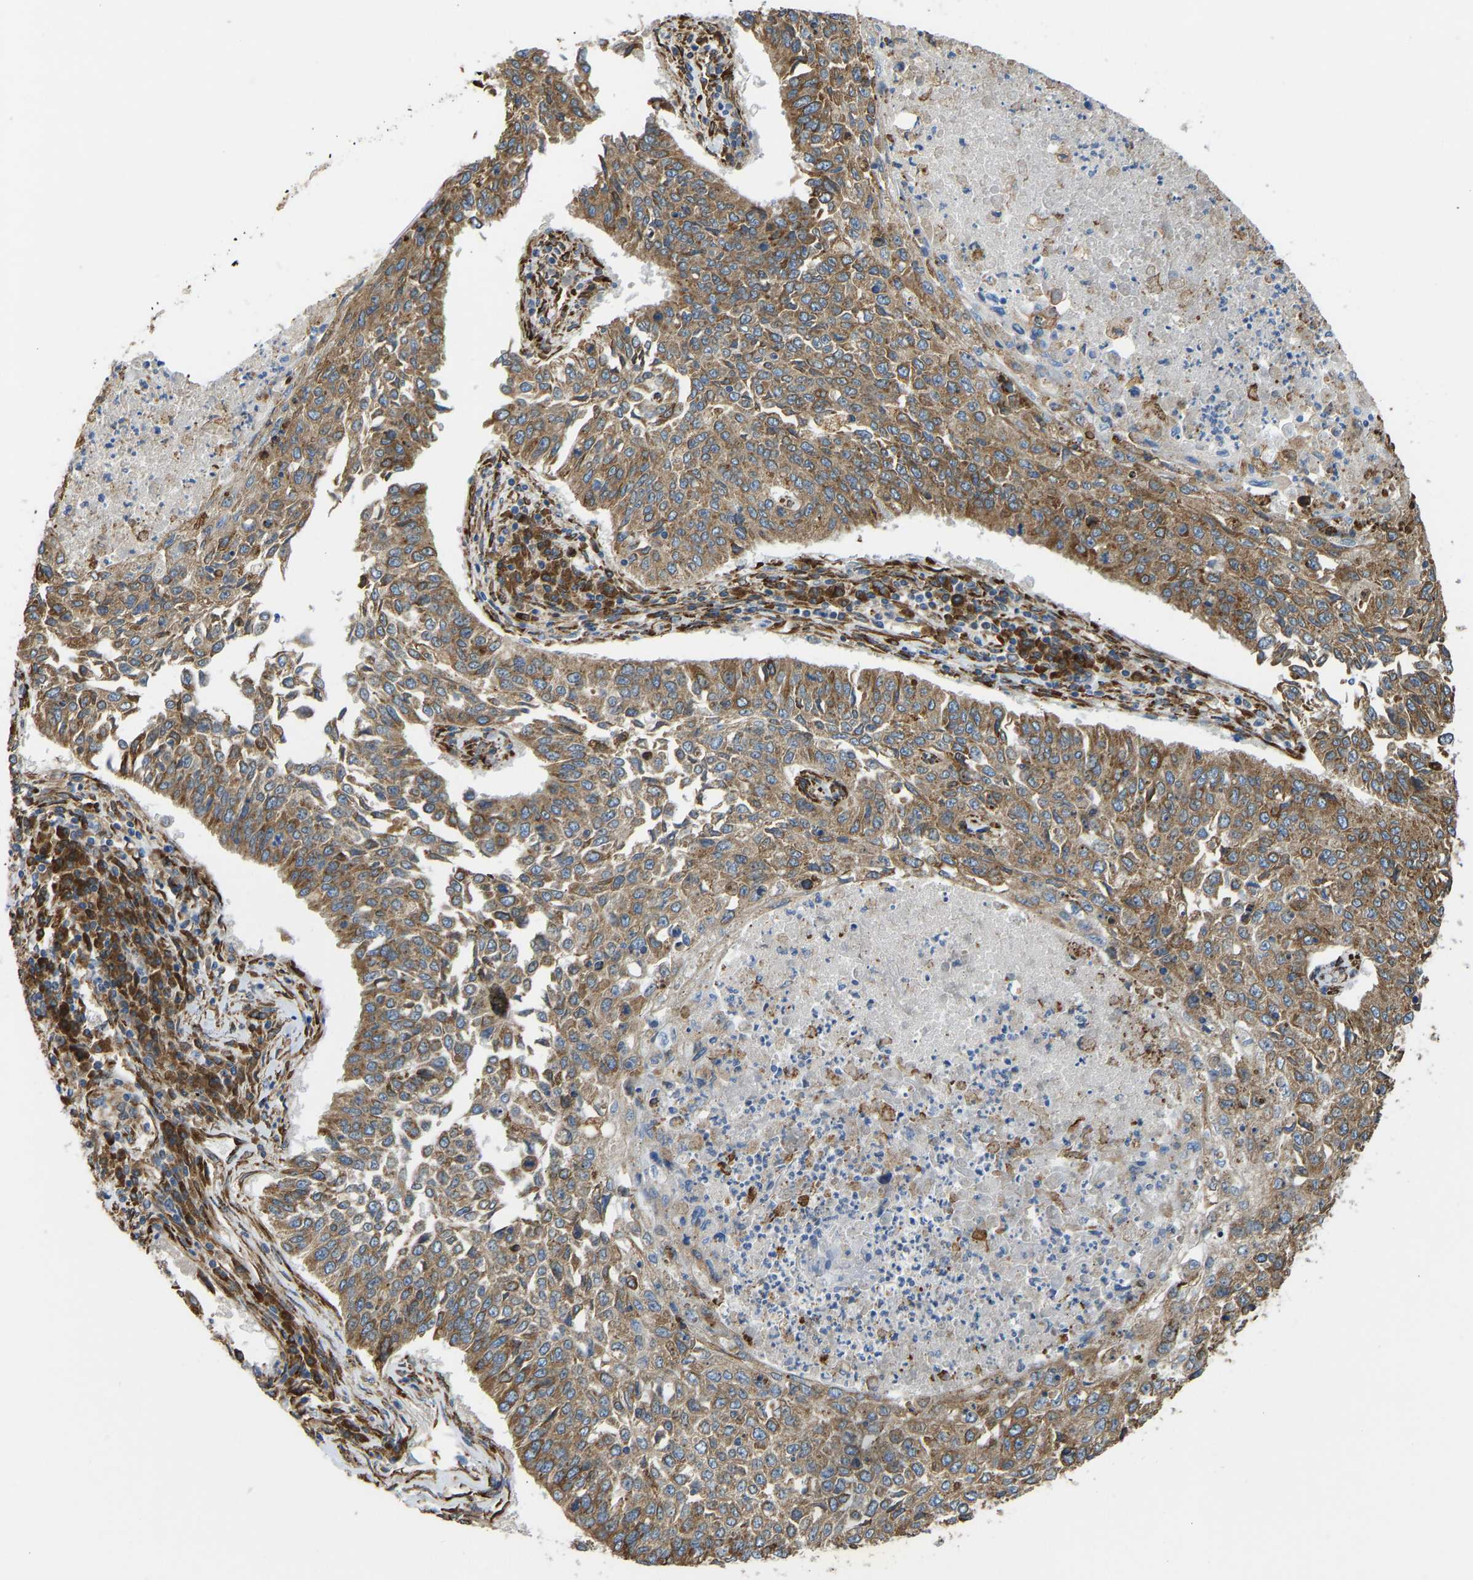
{"staining": {"intensity": "moderate", "quantity": ">75%", "location": "cytoplasmic/membranous"}, "tissue": "lung cancer", "cell_type": "Tumor cells", "image_type": "cancer", "snomed": [{"axis": "morphology", "description": "Normal tissue, NOS"}, {"axis": "morphology", "description": "Squamous cell carcinoma, NOS"}, {"axis": "topography", "description": "Cartilage tissue"}, {"axis": "topography", "description": "Bronchus"}, {"axis": "topography", "description": "Lung"}], "caption": "Squamous cell carcinoma (lung) was stained to show a protein in brown. There is medium levels of moderate cytoplasmic/membranous staining in approximately >75% of tumor cells.", "gene": "BEX3", "patient": {"sex": "female", "age": 49}}